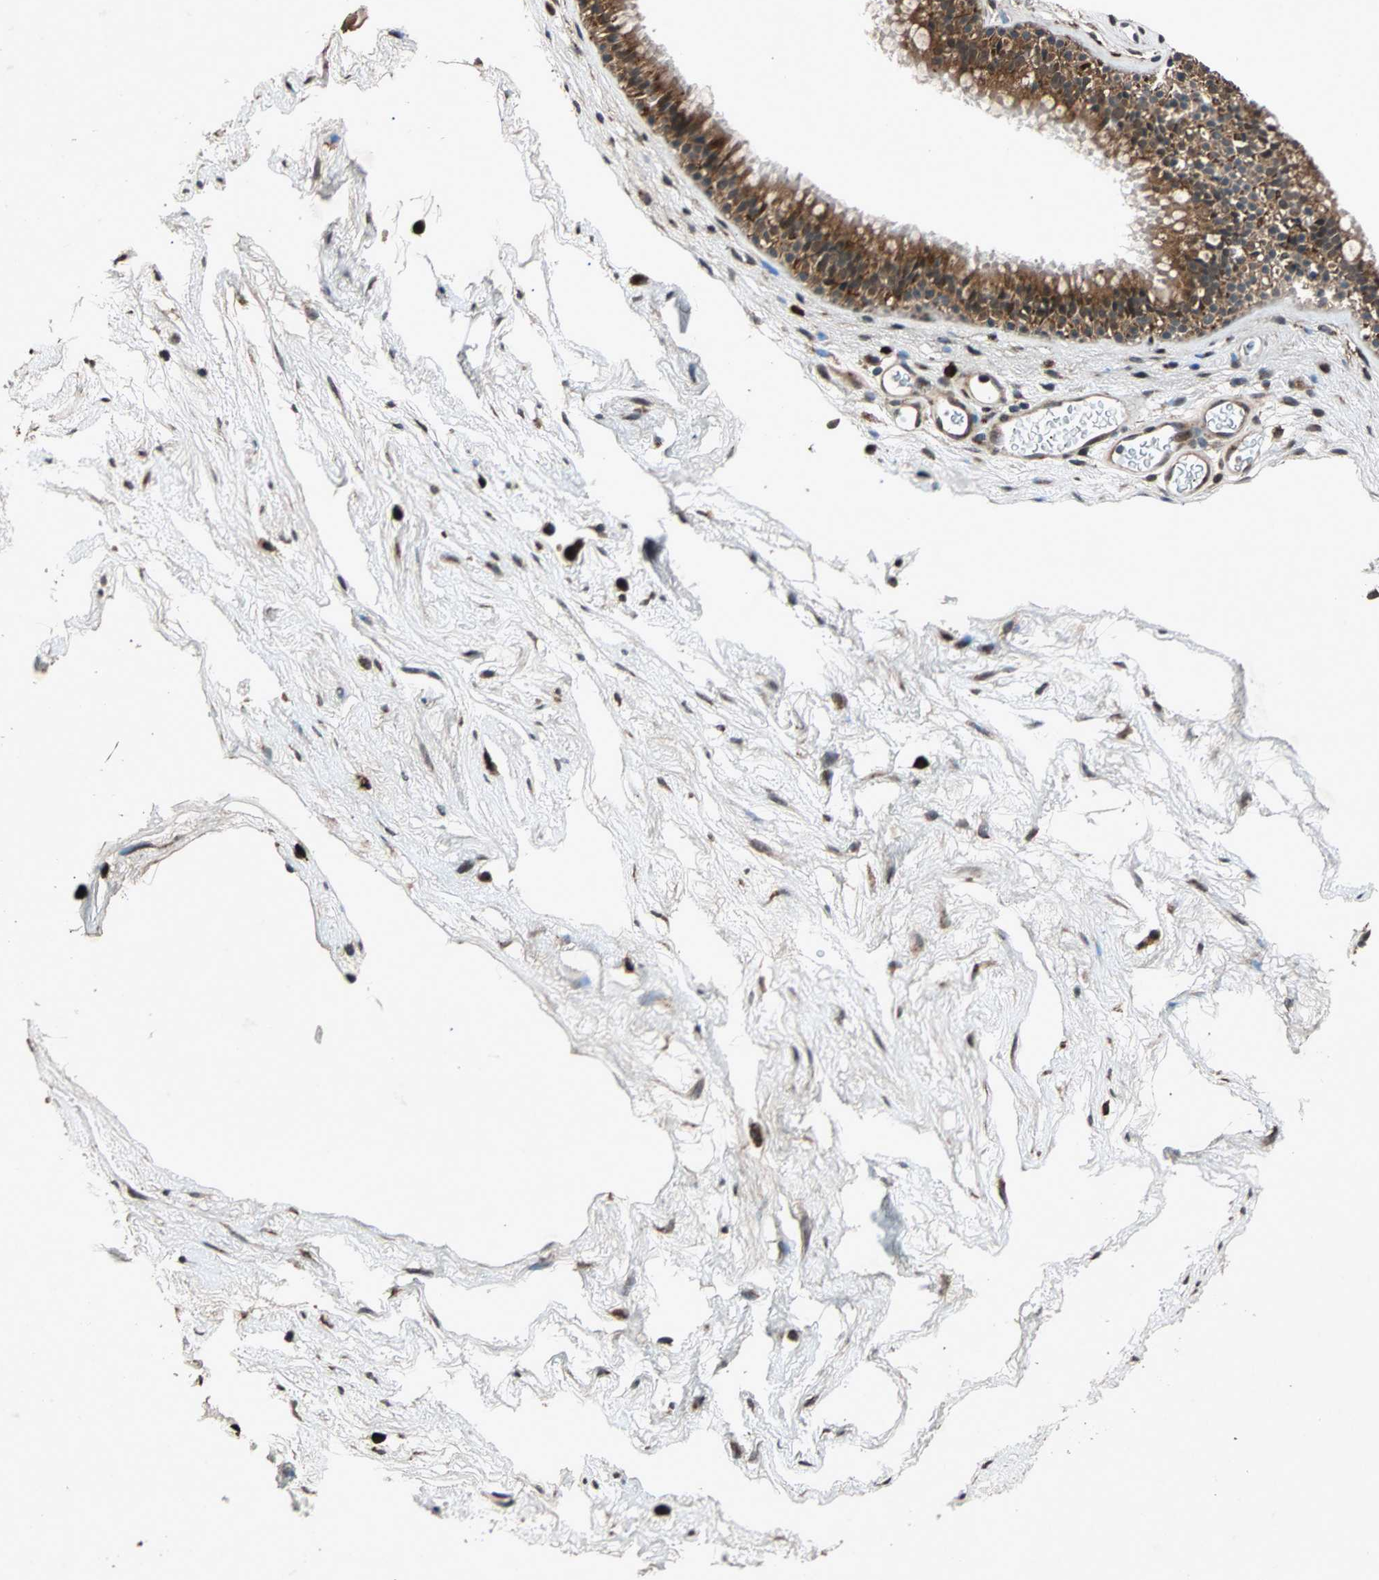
{"staining": {"intensity": "strong", "quantity": ">75%", "location": "cytoplasmic/membranous"}, "tissue": "nasopharynx", "cell_type": "Respiratory epithelial cells", "image_type": "normal", "snomed": [{"axis": "morphology", "description": "Normal tissue, NOS"}, {"axis": "morphology", "description": "Inflammation, NOS"}, {"axis": "topography", "description": "Nasopharynx"}], "caption": "Normal nasopharynx demonstrates strong cytoplasmic/membranous expression in about >75% of respiratory epithelial cells.", "gene": "USP31", "patient": {"sex": "male", "age": 48}}